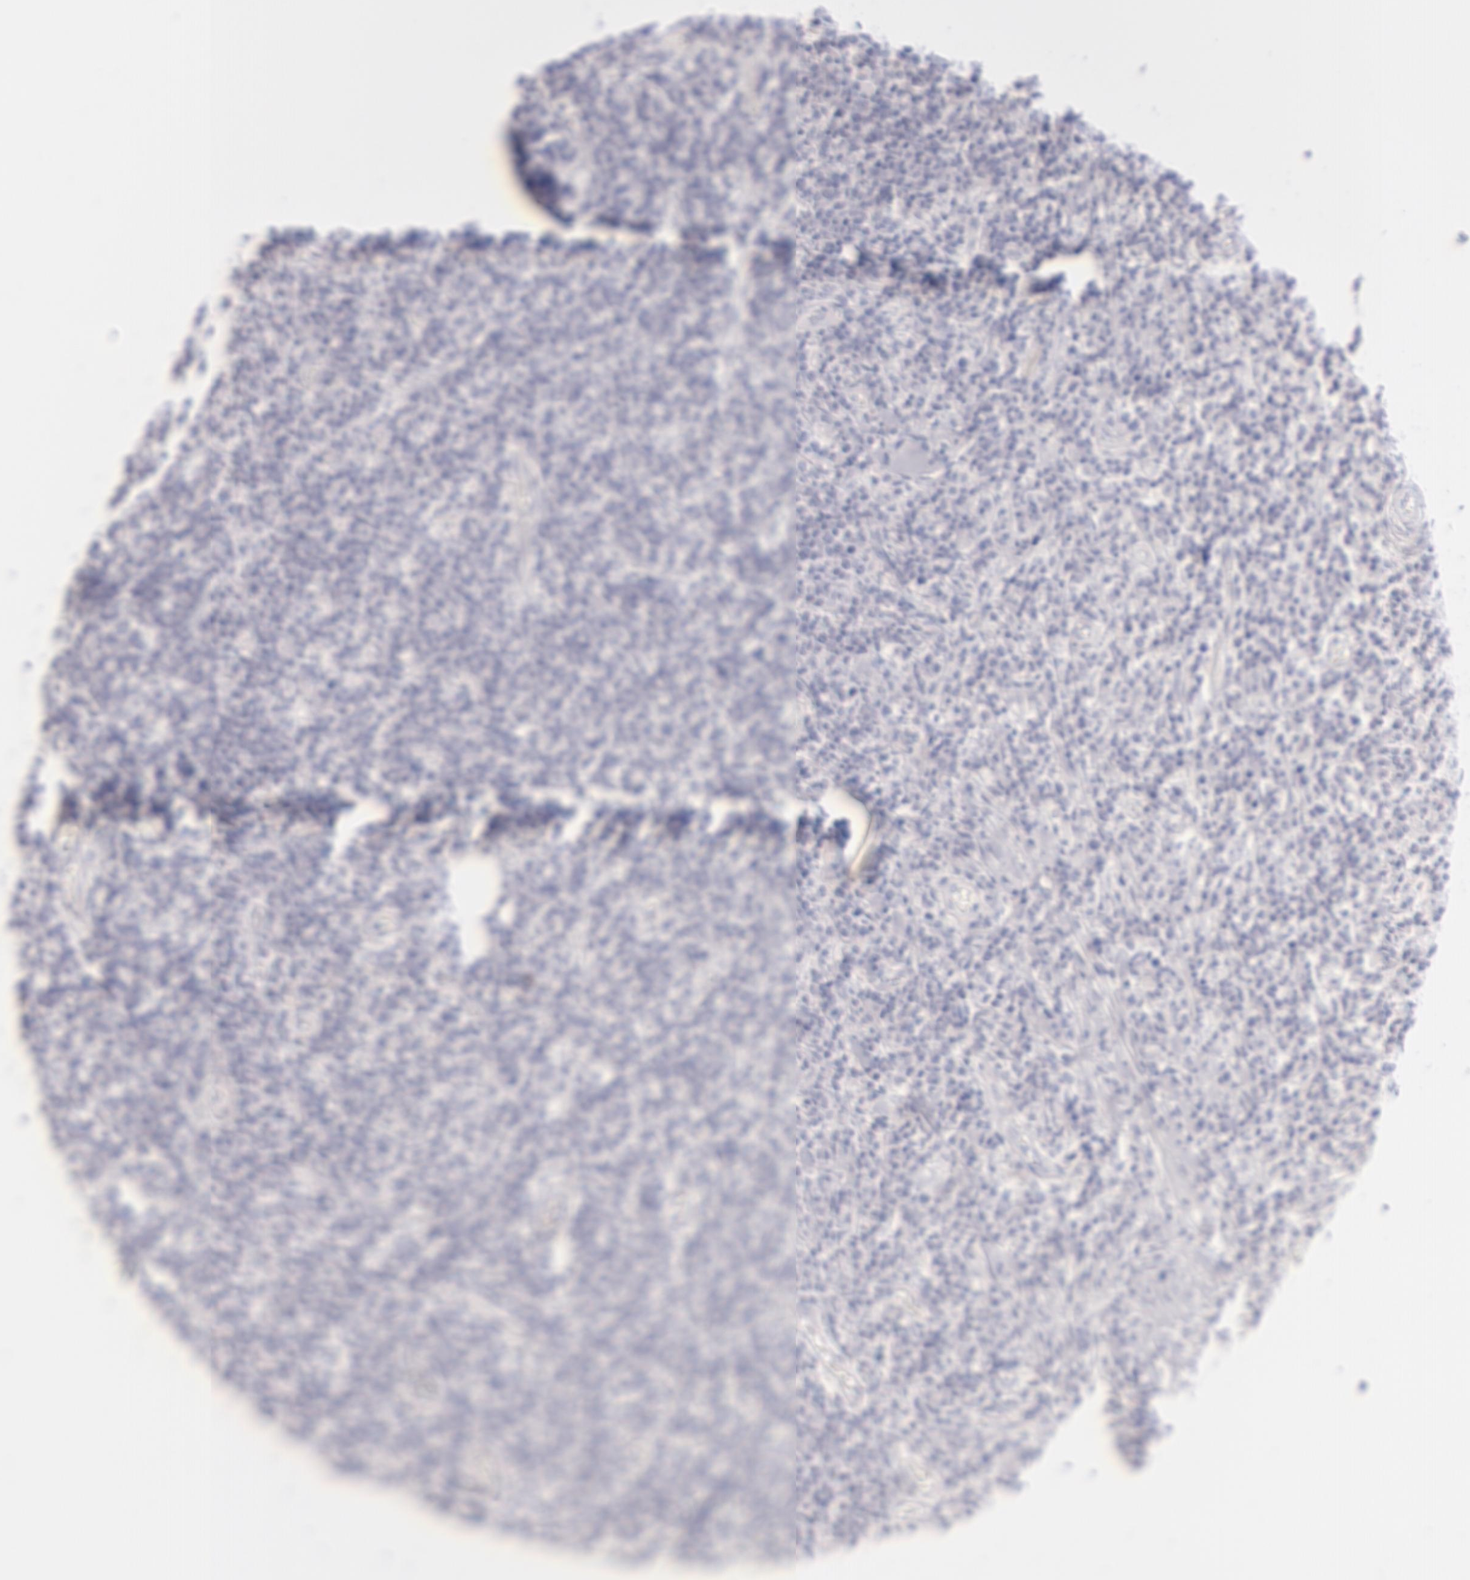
{"staining": {"intensity": "negative", "quantity": "none", "location": "none"}, "tissue": "lymphoma", "cell_type": "Tumor cells", "image_type": "cancer", "snomed": [{"axis": "morphology", "description": "Malignant lymphoma, non-Hodgkin's type, High grade"}, {"axis": "topography", "description": "Colon"}], "caption": "This is an immunohistochemistry (IHC) image of human malignant lymphoma, non-Hodgkin's type (high-grade). There is no positivity in tumor cells.", "gene": "F13A1", "patient": {"sex": "male", "age": 82}}